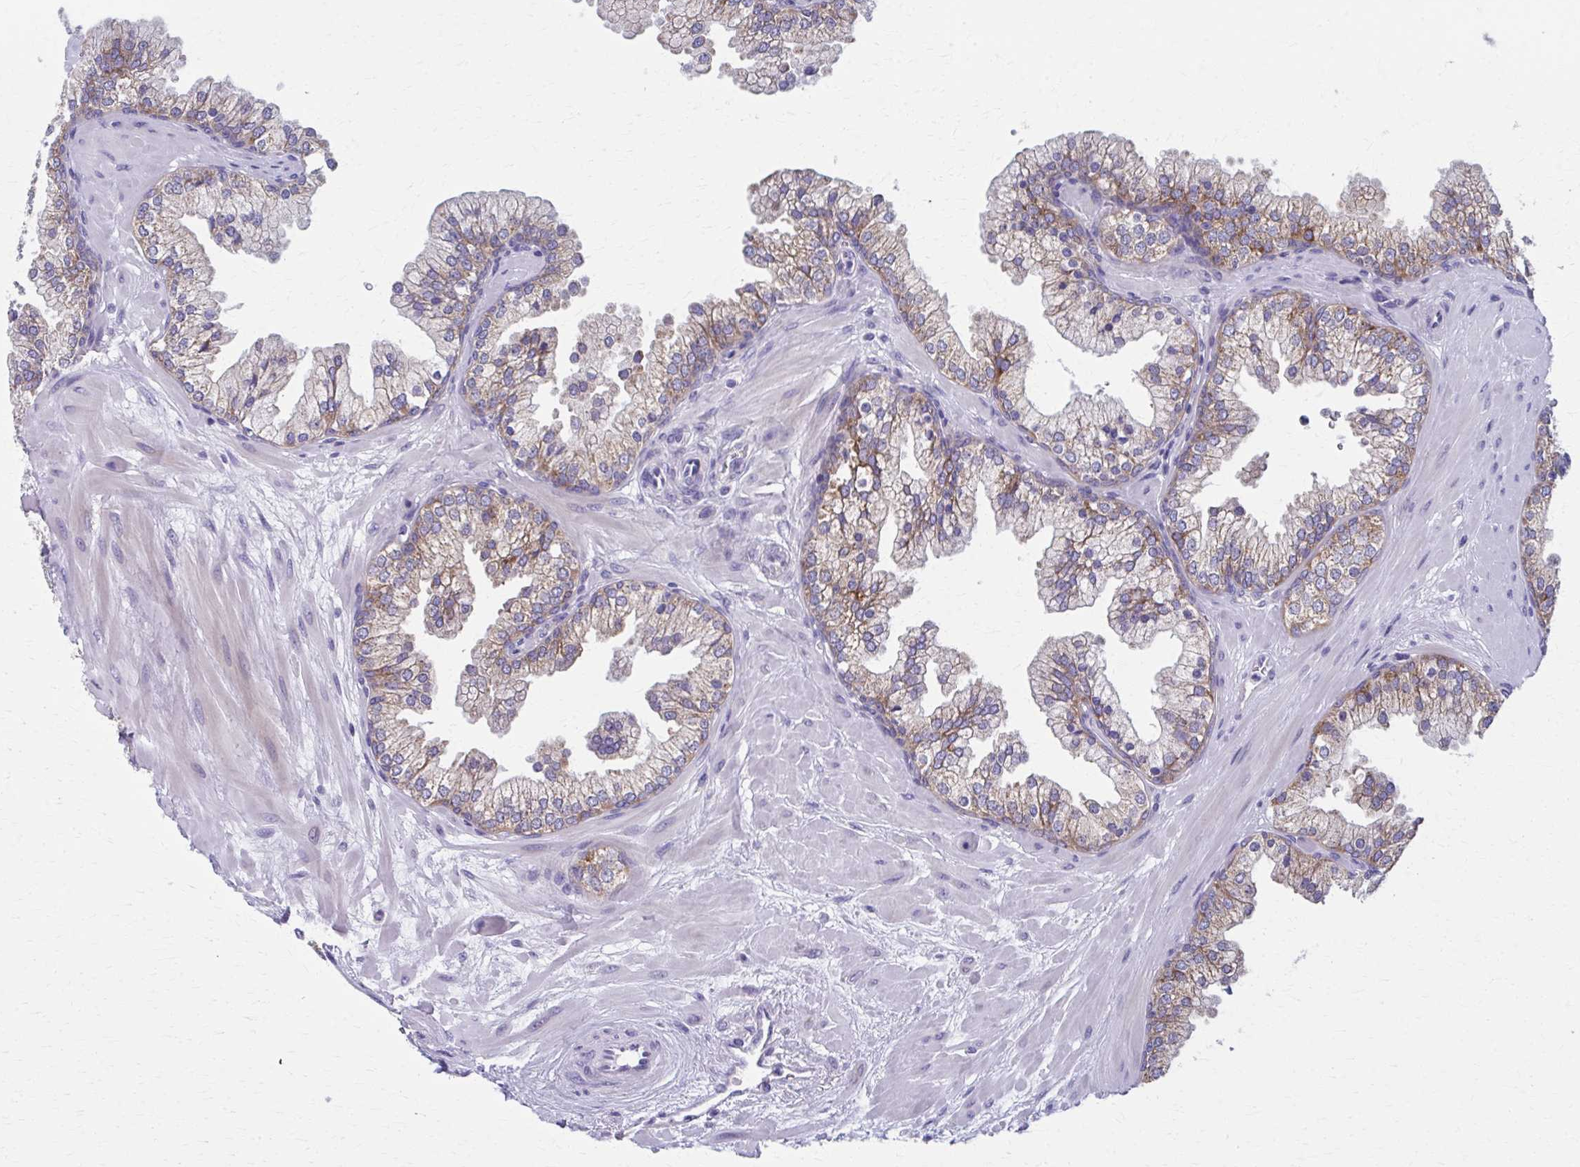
{"staining": {"intensity": "moderate", "quantity": "25%-75%", "location": "cytoplasmic/membranous"}, "tissue": "prostate", "cell_type": "Glandular cells", "image_type": "normal", "snomed": [{"axis": "morphology", "description": "Normal tissue, NOS"}, {"axis": "topography", "description": "Prostate"}, {"axis": "topography", "description": "Peripheral nerve tissue"}], "caption": "Immunohistochemistry image of normal prostate stained for a protein (brown), which reveals medium levels of moderate cytoplasmic/membranous expression in about 25%-75% of glandular cells.", "gene": "SPATS2L", "patient": {"sex": "male", "age": 61}}